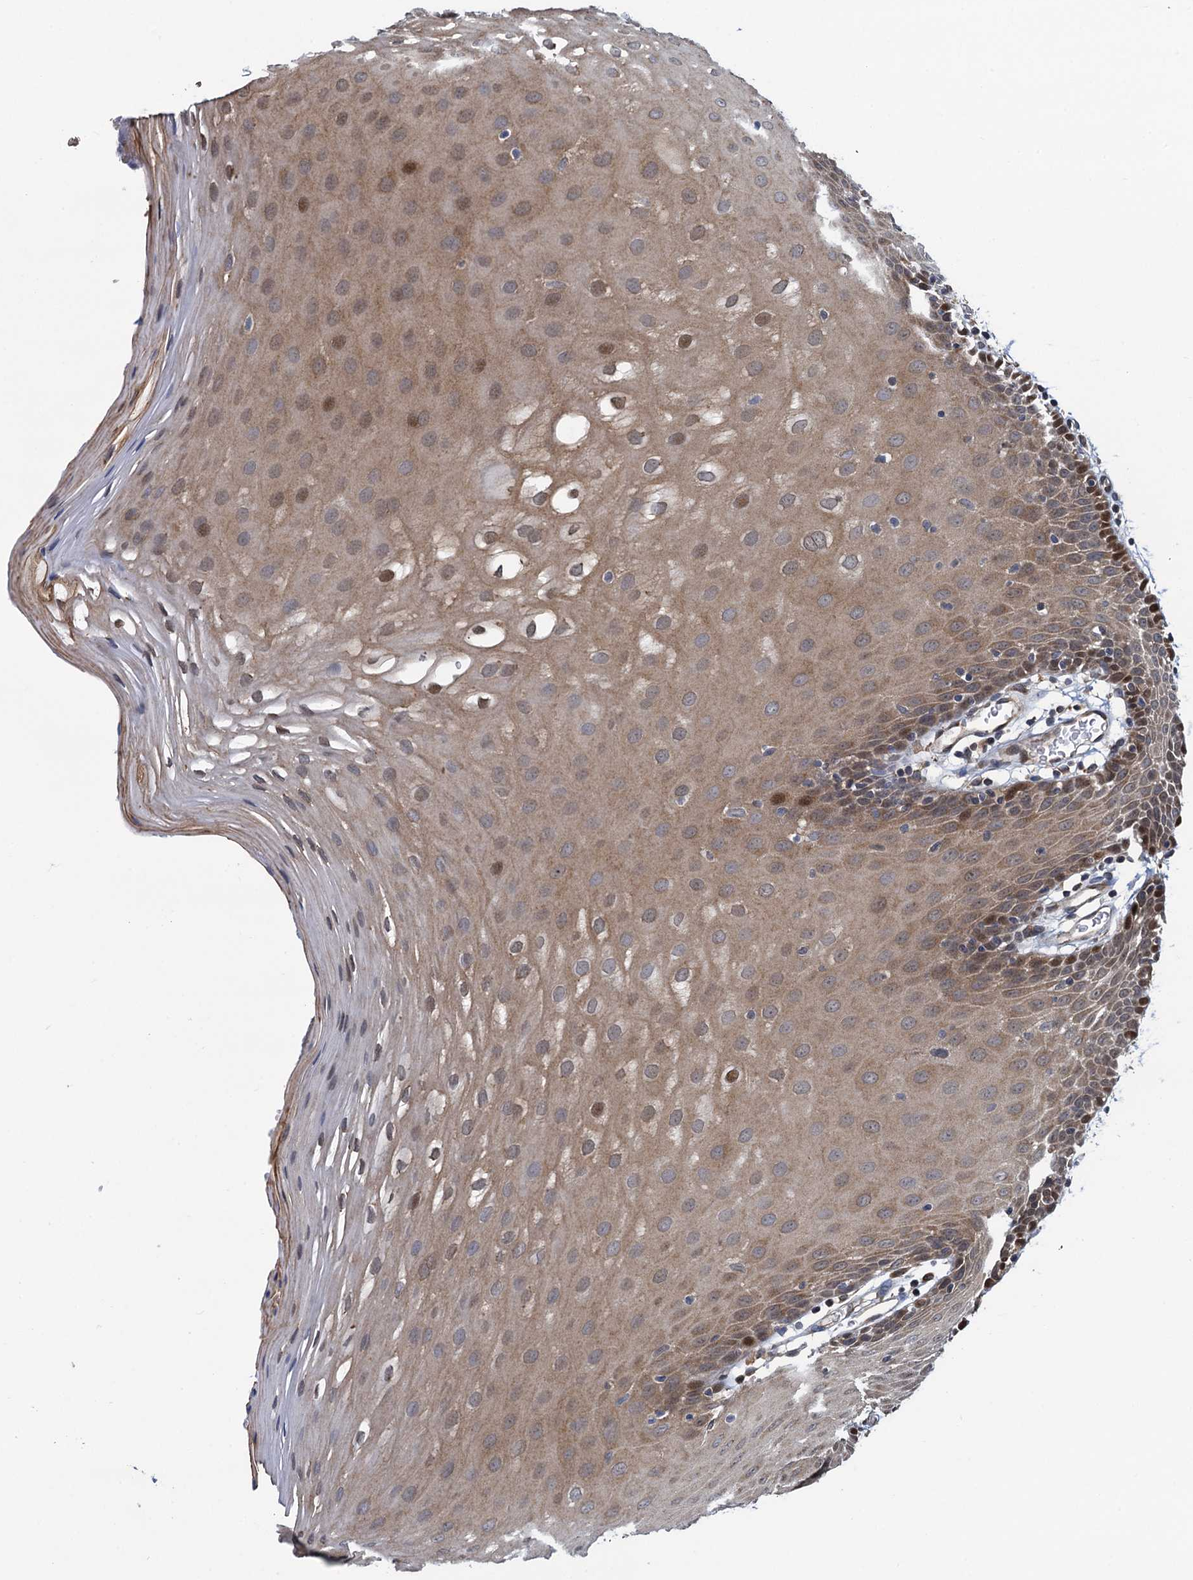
{"staining": {"intensity": "weak", "quantity": ">75%", "location": "cytoplasmic/membranous,nuclear"}, "tissue": "oral mucosa", "cell_type": "Squamous epithelial cells", "image_type": "normal", "snomed": [{"axis": "morphology", "description": "Normal tissue, NOS"}, {"axis": "topography", "description": "Skeletal muscle"}, {"axis": "topography", "description": "Oral tissue"}, {"axis": "topography", "description": "Salivary gland"}, {"axis": "topography", "description": "Peripheral nerve tissue"}], "caption": "Oral mucosa stained with DAB immunohistochemistry (IHC) shows low levels of weak cytoplasmic/membranous,nuclear positivity in approximately >75% of squamous epithelial cells. (DAB (3,3'-diaminobenzidine) IHC with brightfield microscopy, high magnification).", "gene": "RNF125", "patient": {"sex": "male", "age": 54}}